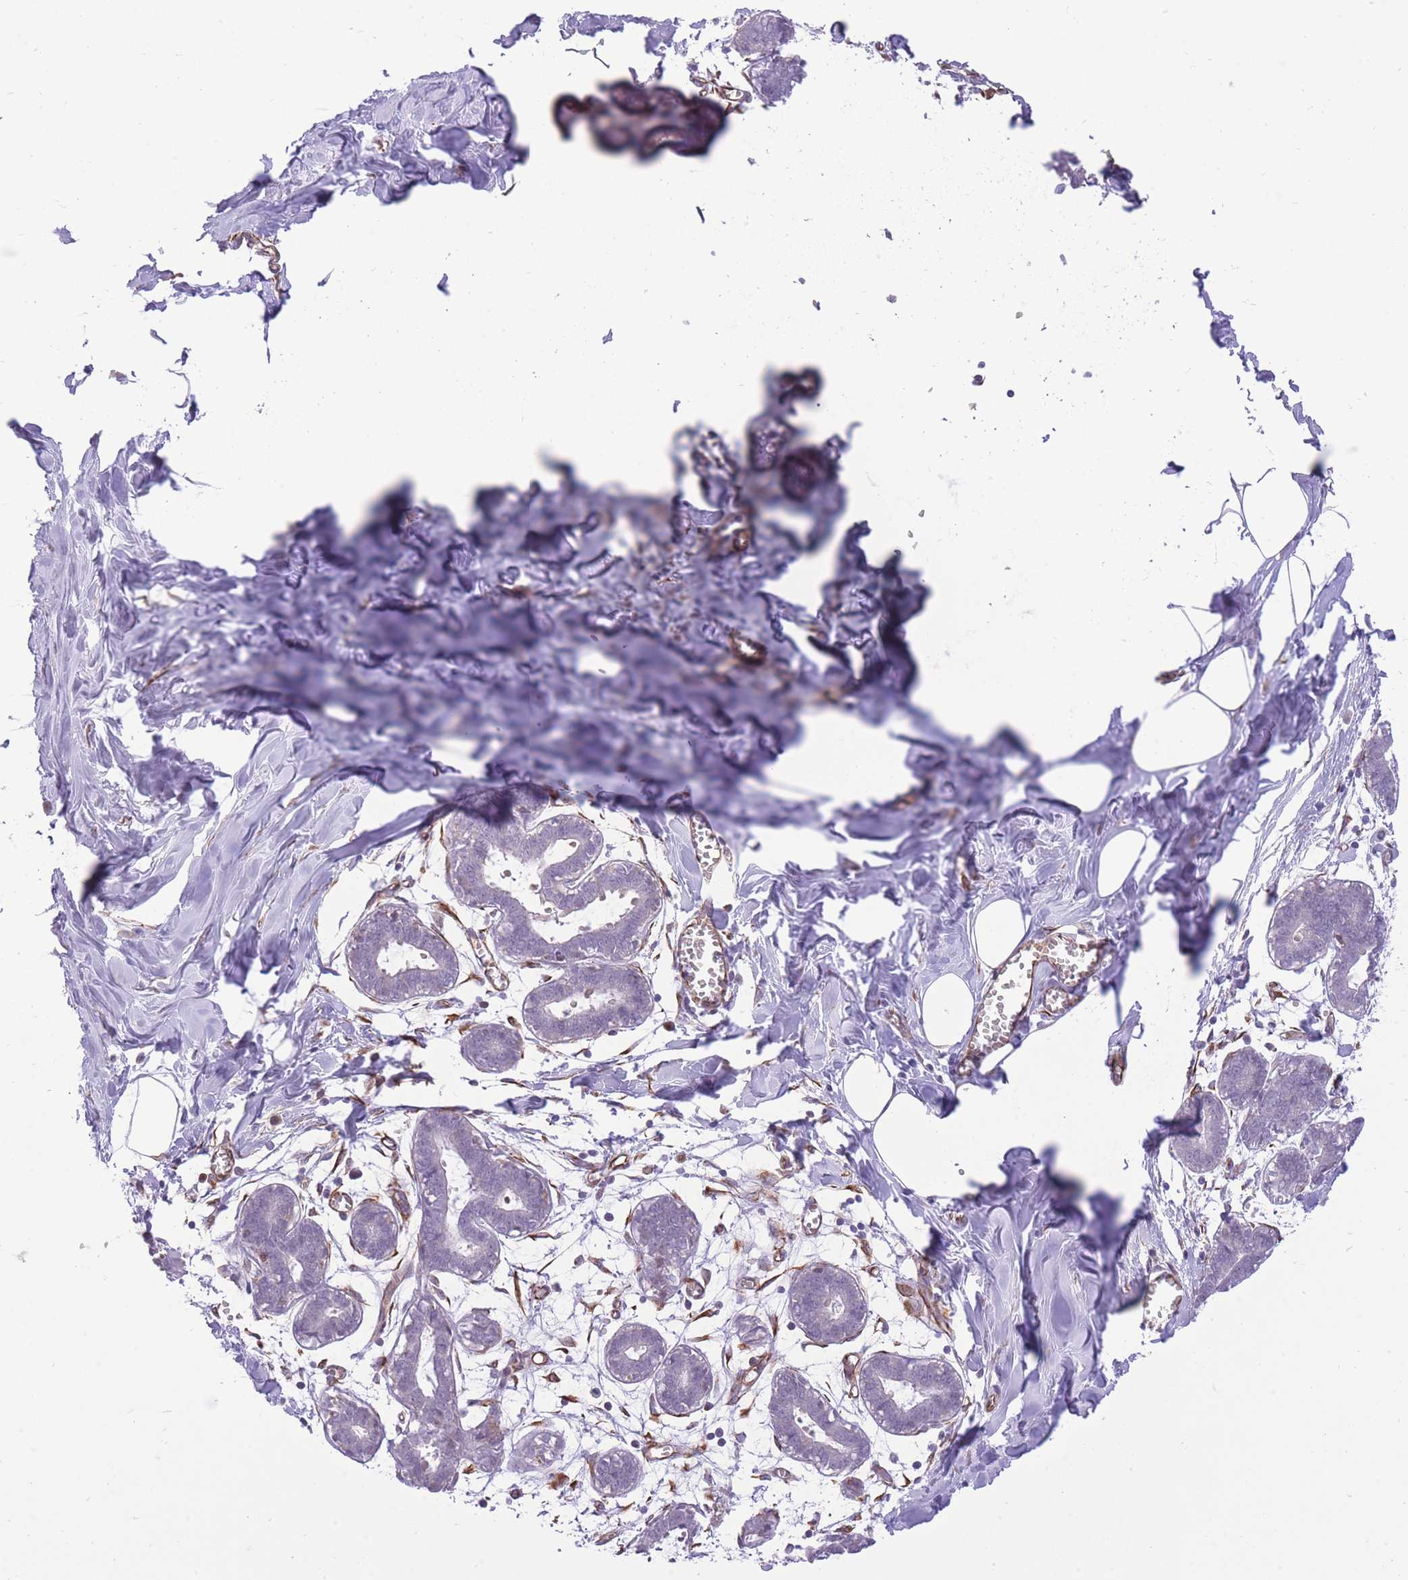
{"staining": {"intensity": "negative", "quantity": "none", "location": "none"}, "tissue": "breast", "cell_type": "Adipocytes", "image_type": "normal", "snomed": [{"axis": "morphology", "description": "Normal tissue, NOS"}, {"axis": "topography", "description": "Breast"}], "caption": "Breast stained for a protein using IHC displays no staining adipocytes.", "gene": "ELL", "patient": {"sex": "female", "age": 27}}